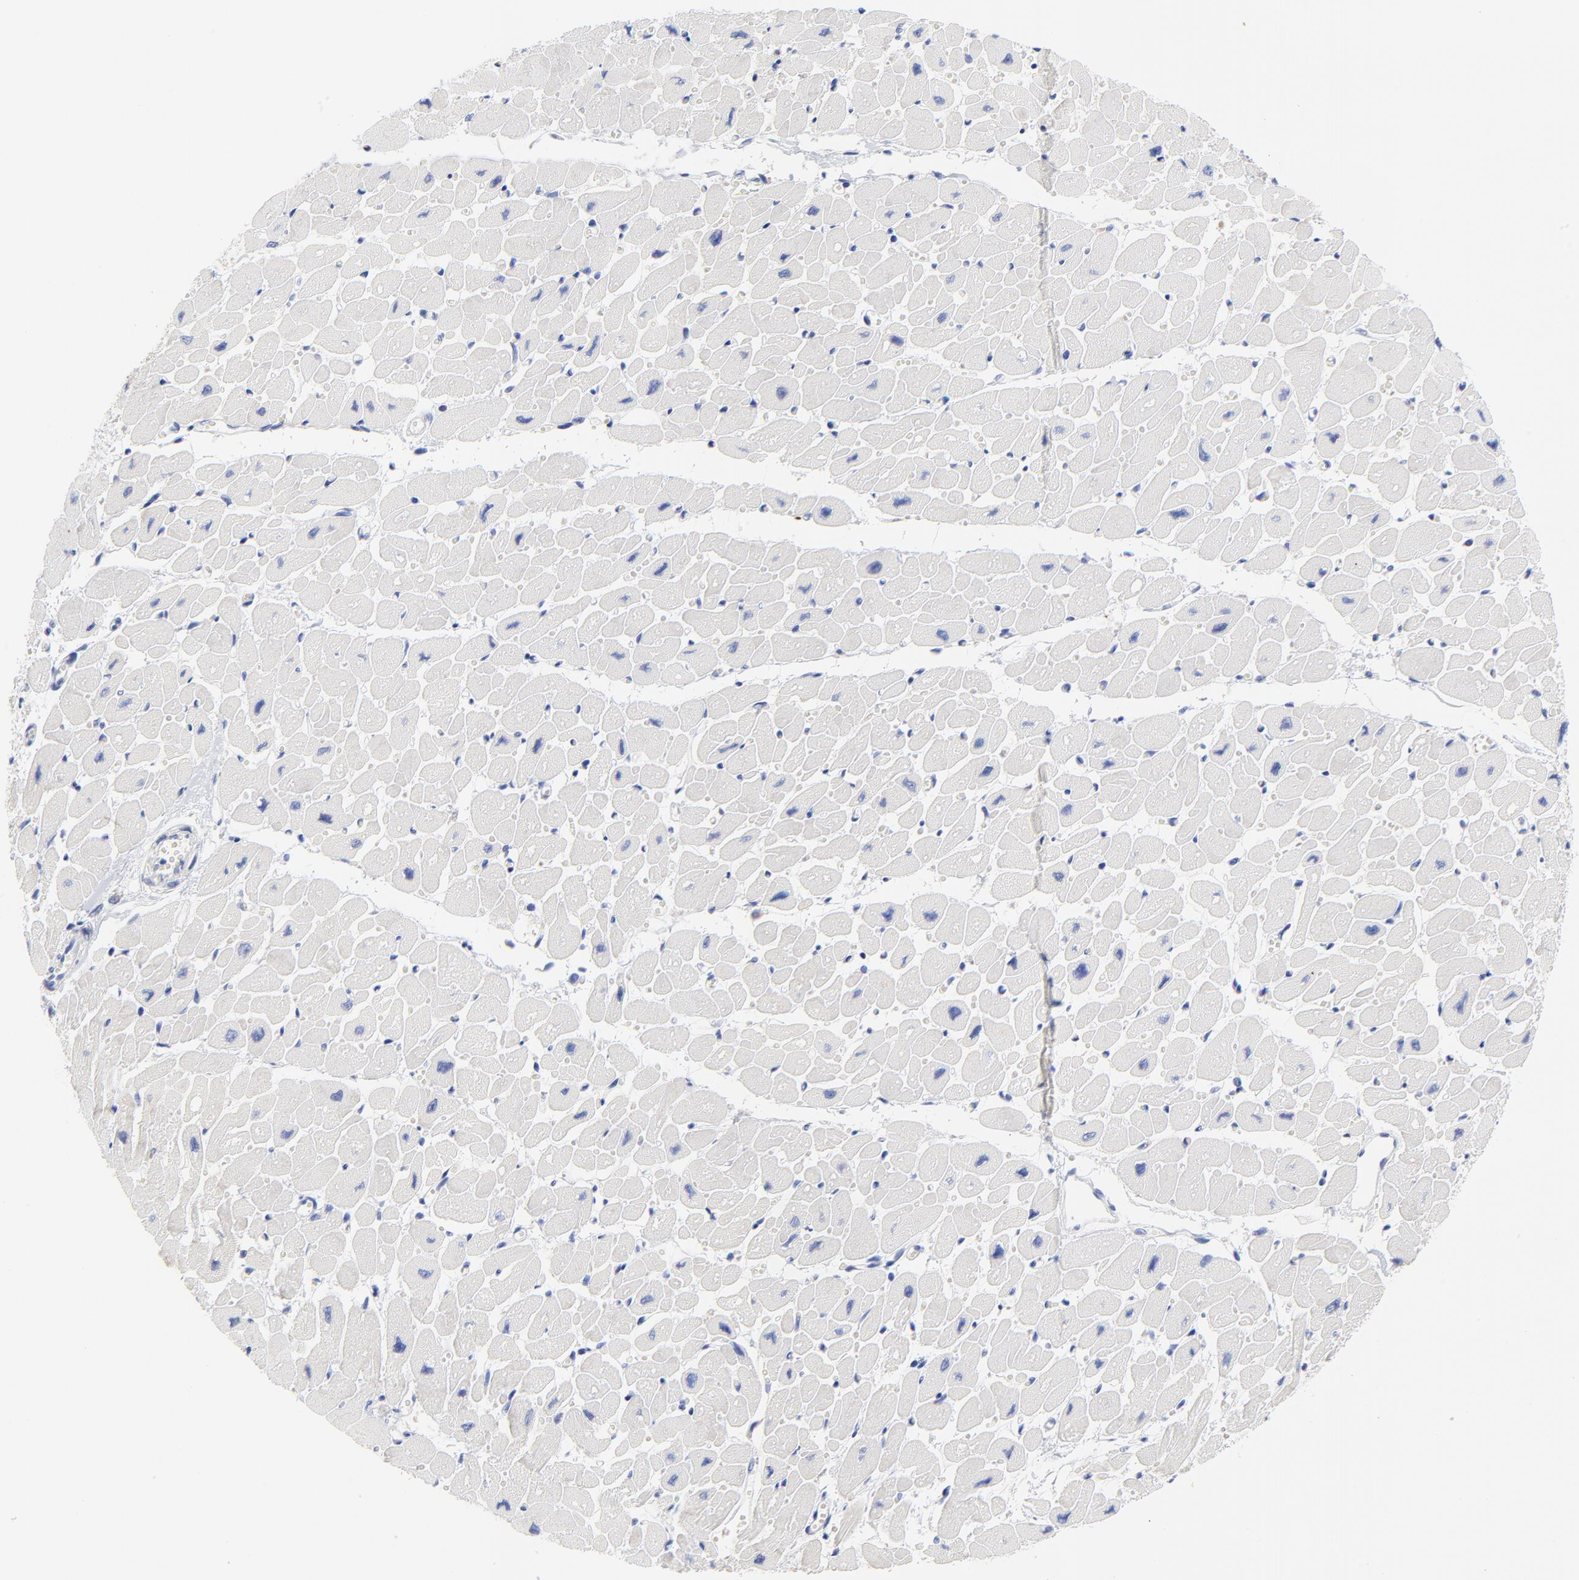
{"staining": {"intensity": "negative", "quantity": "none", "location": "none"}, "tissue": "heart muscle", "cell_type": "Cardiomyocytes", "image_type": "normal", "snomed": [{"axis": "morphology", "description": "Normal tissue, NOS"}, {"axis": "topography", "description": "Heart"}], "caption": "This is an IHC histopathology image of unremarkable human heart muscle. There is no expression in cardiomyocytes.", "gene": "FBXO10", "patient": {"sex": "female", "age": 54}}